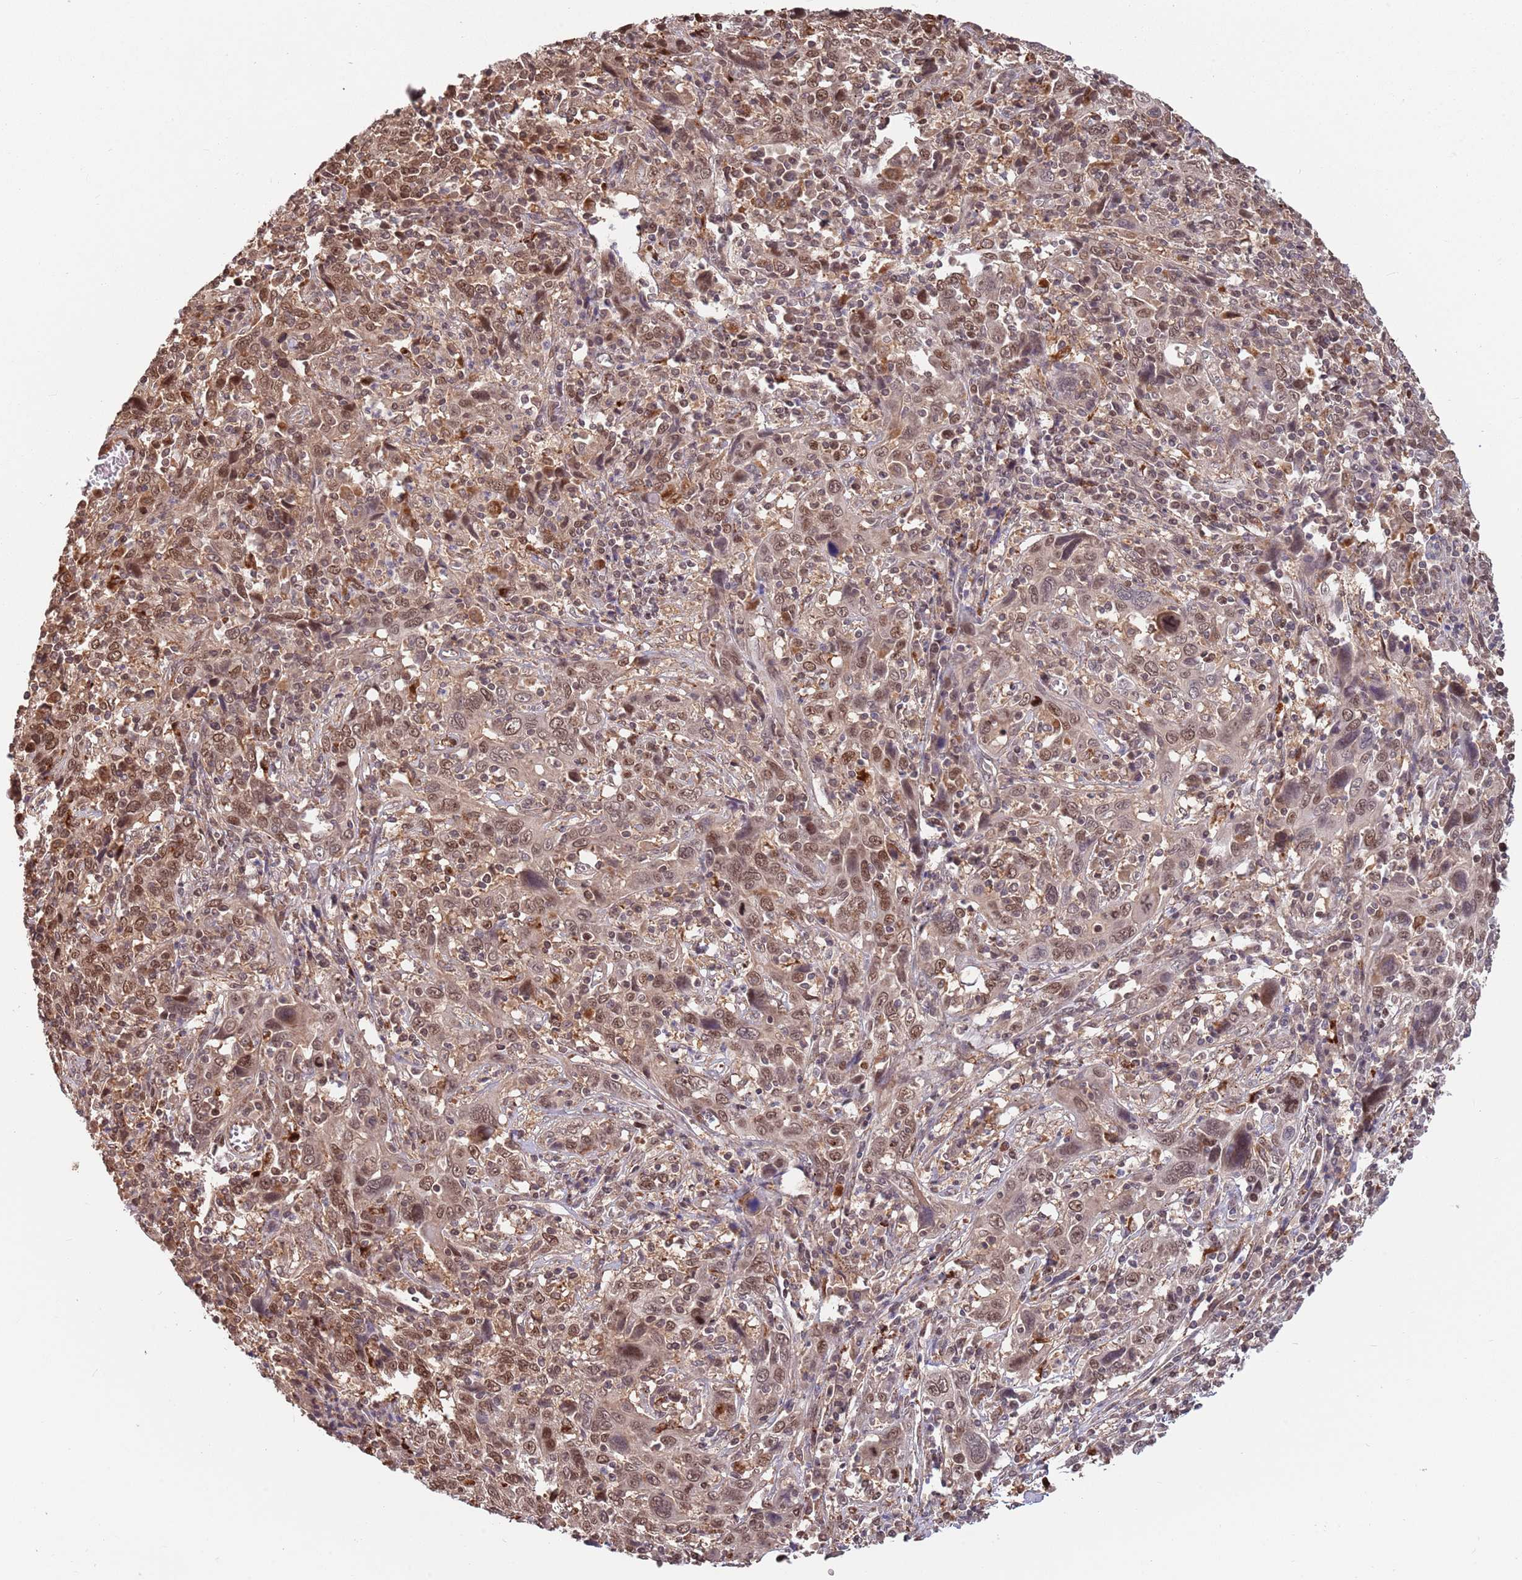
{"staining": {"intensity": "moderate", "quantity": "25%-75%", "location": "nuclear"}, "tissue": "cervical cancer", "cell_type": "Tumor cells", "image_type": "cancer", "snomed": [{"axis": "morphology", "description": "Squamous cell carcinoma, NOS"}, {"axis": "topography", "description": "Cervix"}], "caption": "A histopathology image of human cervical cancer (squamous cell carcinoma) stained for a protein reveals moderate nuclear brown staining in tumor cells.", "gene": "SALL1", "patient": {"sex": "female", "age": 46}}